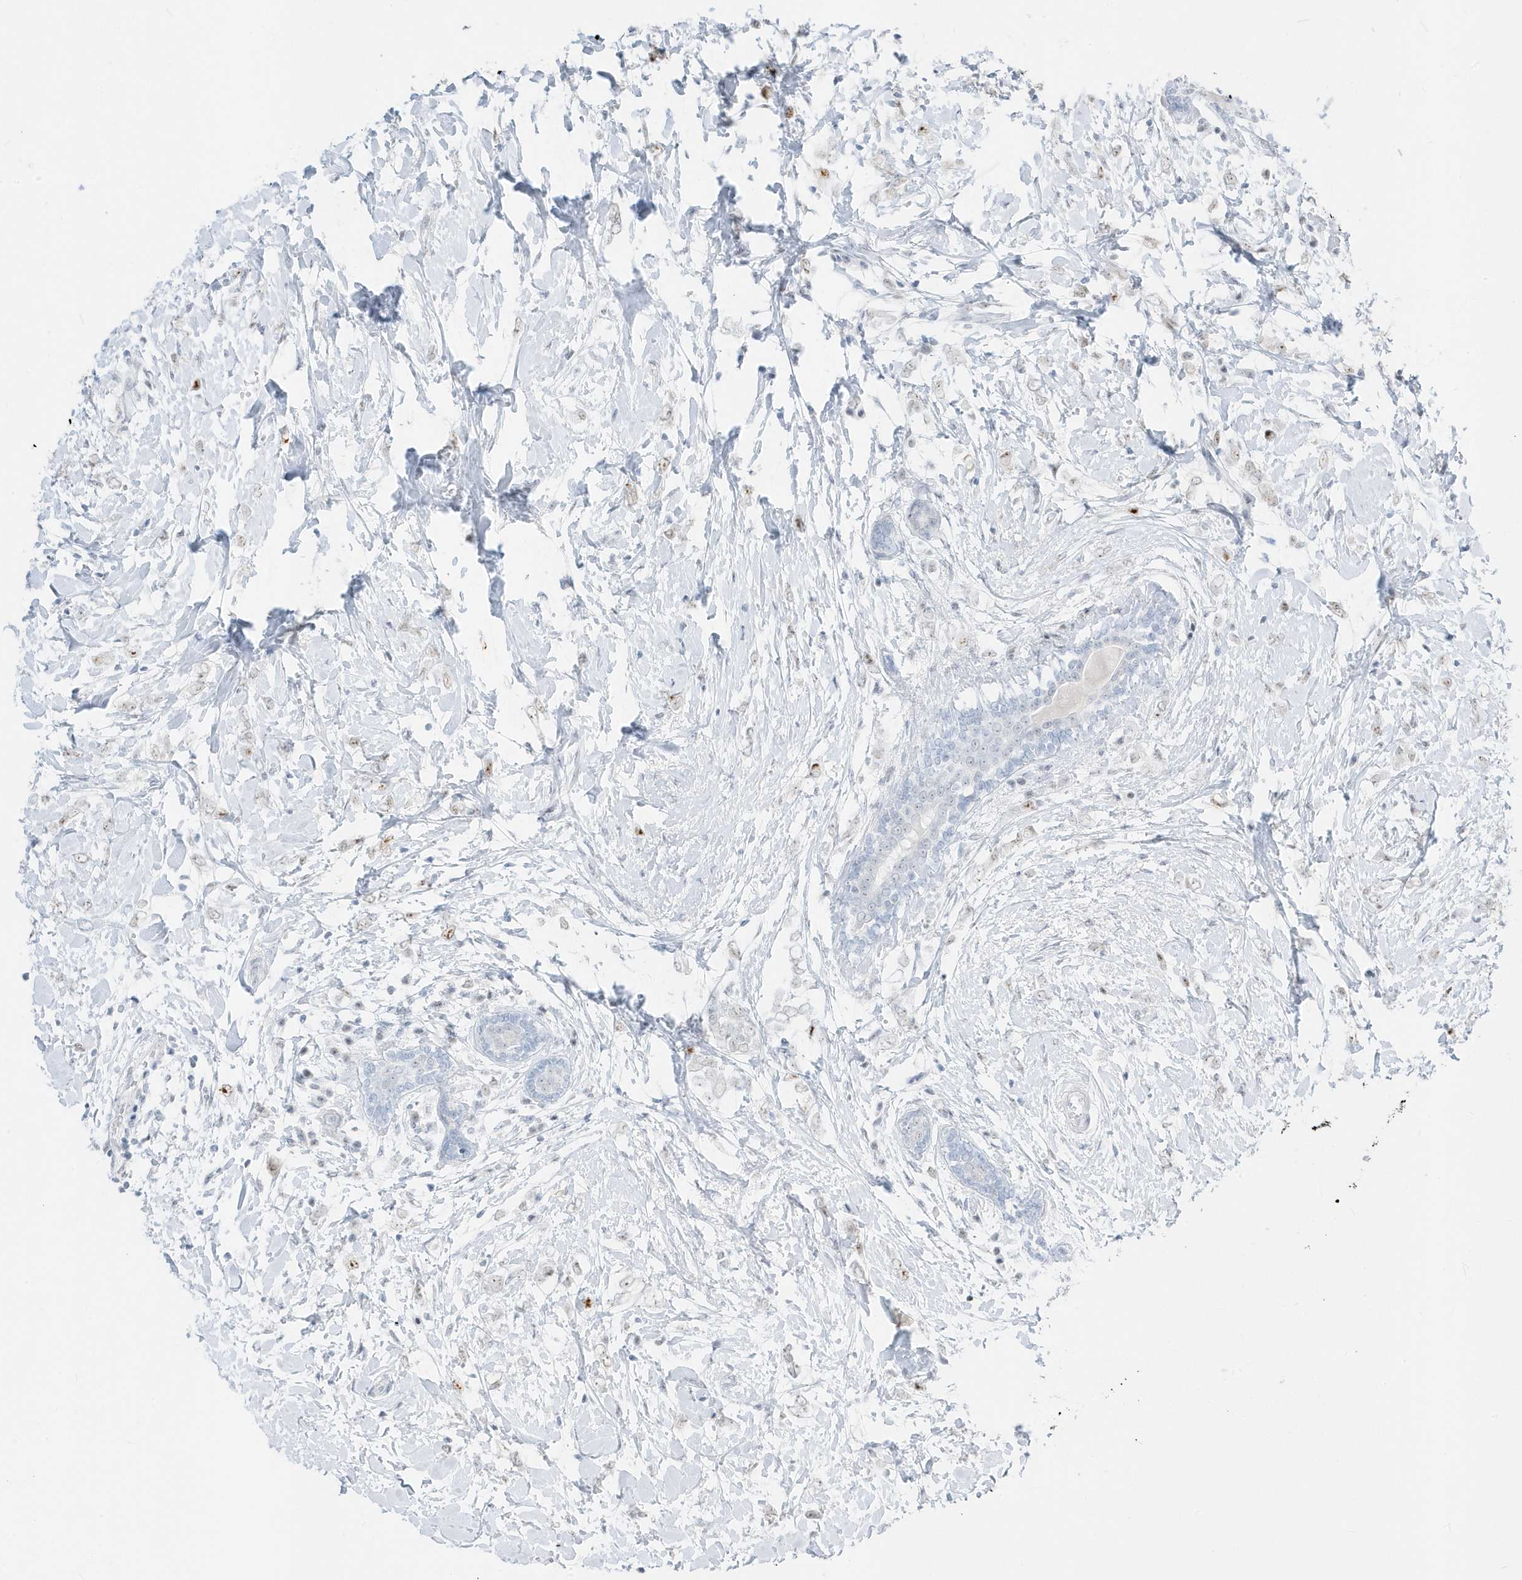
{"staining": {"intensity": "negative", "quantity": "none", "location": "none"}, "tissue": "breast cancer", "cell_type": "Tumor cells", "image_type": "cancer", "snomed": [{"axis": "morphology", "description": "Normal tissue, NOS"}, {"axis": "morphology", "description": "Lobular carcinoma"}, {"axis": "topography", "description": "Breast"}], "caption": "IHC histopathology image of neoplastic tissue: breast cancer (lobular carcinoma) stained with DAB displays no significant protein positivity in tumor cells.", "gene": "PLEKHN1", "patient": {"sex": "female", "age": 47}}